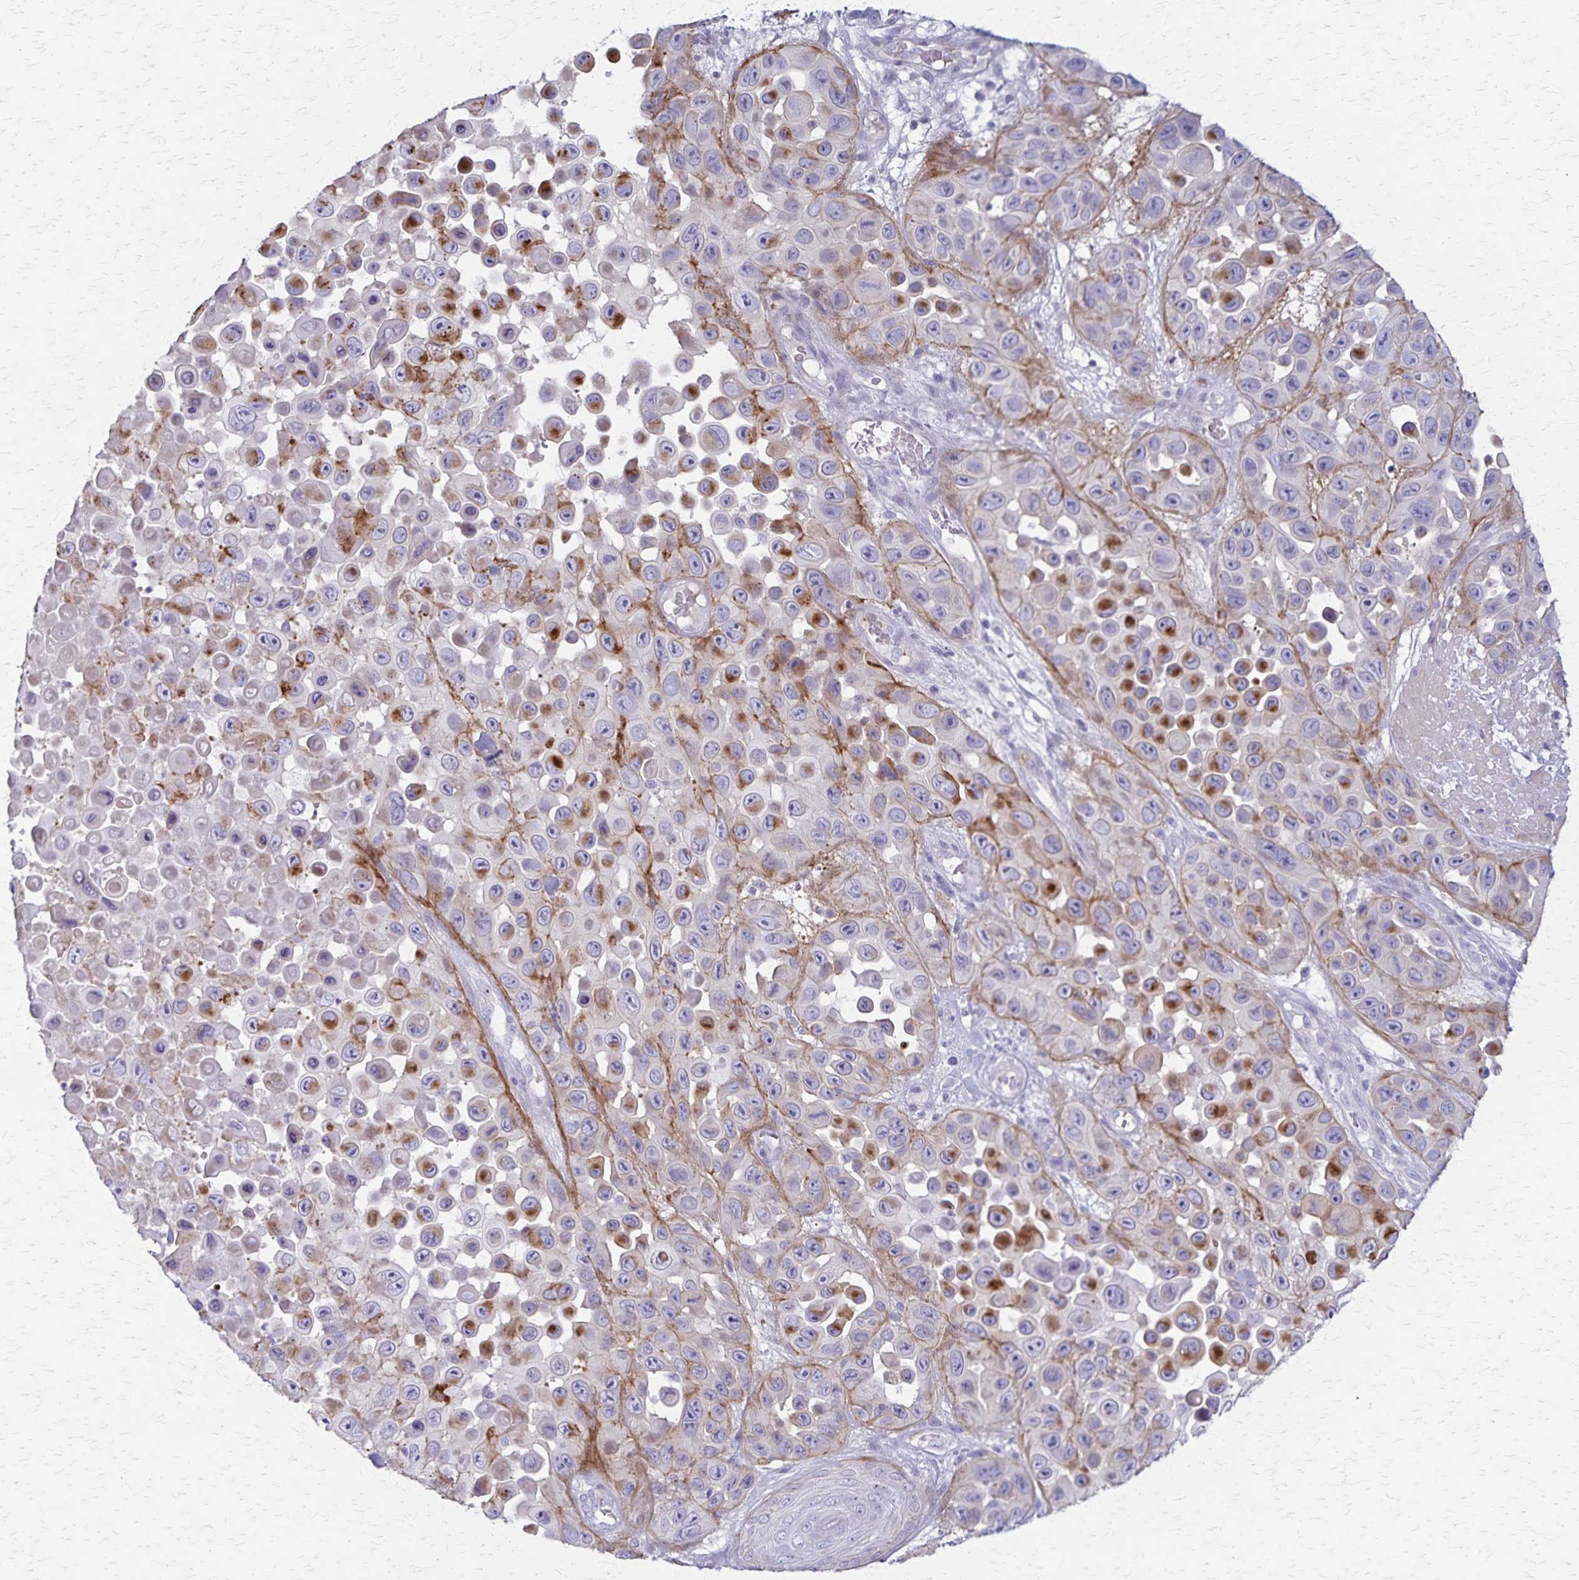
{"staining": {"intensity": "strong", "quantity": "<25%", "location": "cytoplasmic/membranous"}, "tissue": "skin cancer", "cell_type": "Tumor cells", "image_type": "cancer", "snomed": [{"axis": "morphology", "description": "Squamous cell carcinoma, NOS"}, {"axis": "topography", "description": "Skin"}], "caption": "IHC of squamous cell carcinoma (skin) reveals medium levels of strong cytoplasmic/membranous staining in about <25% of tumor cells.", "gene": "RASL10B", "patient": {"sex": "male", "age": 81}}